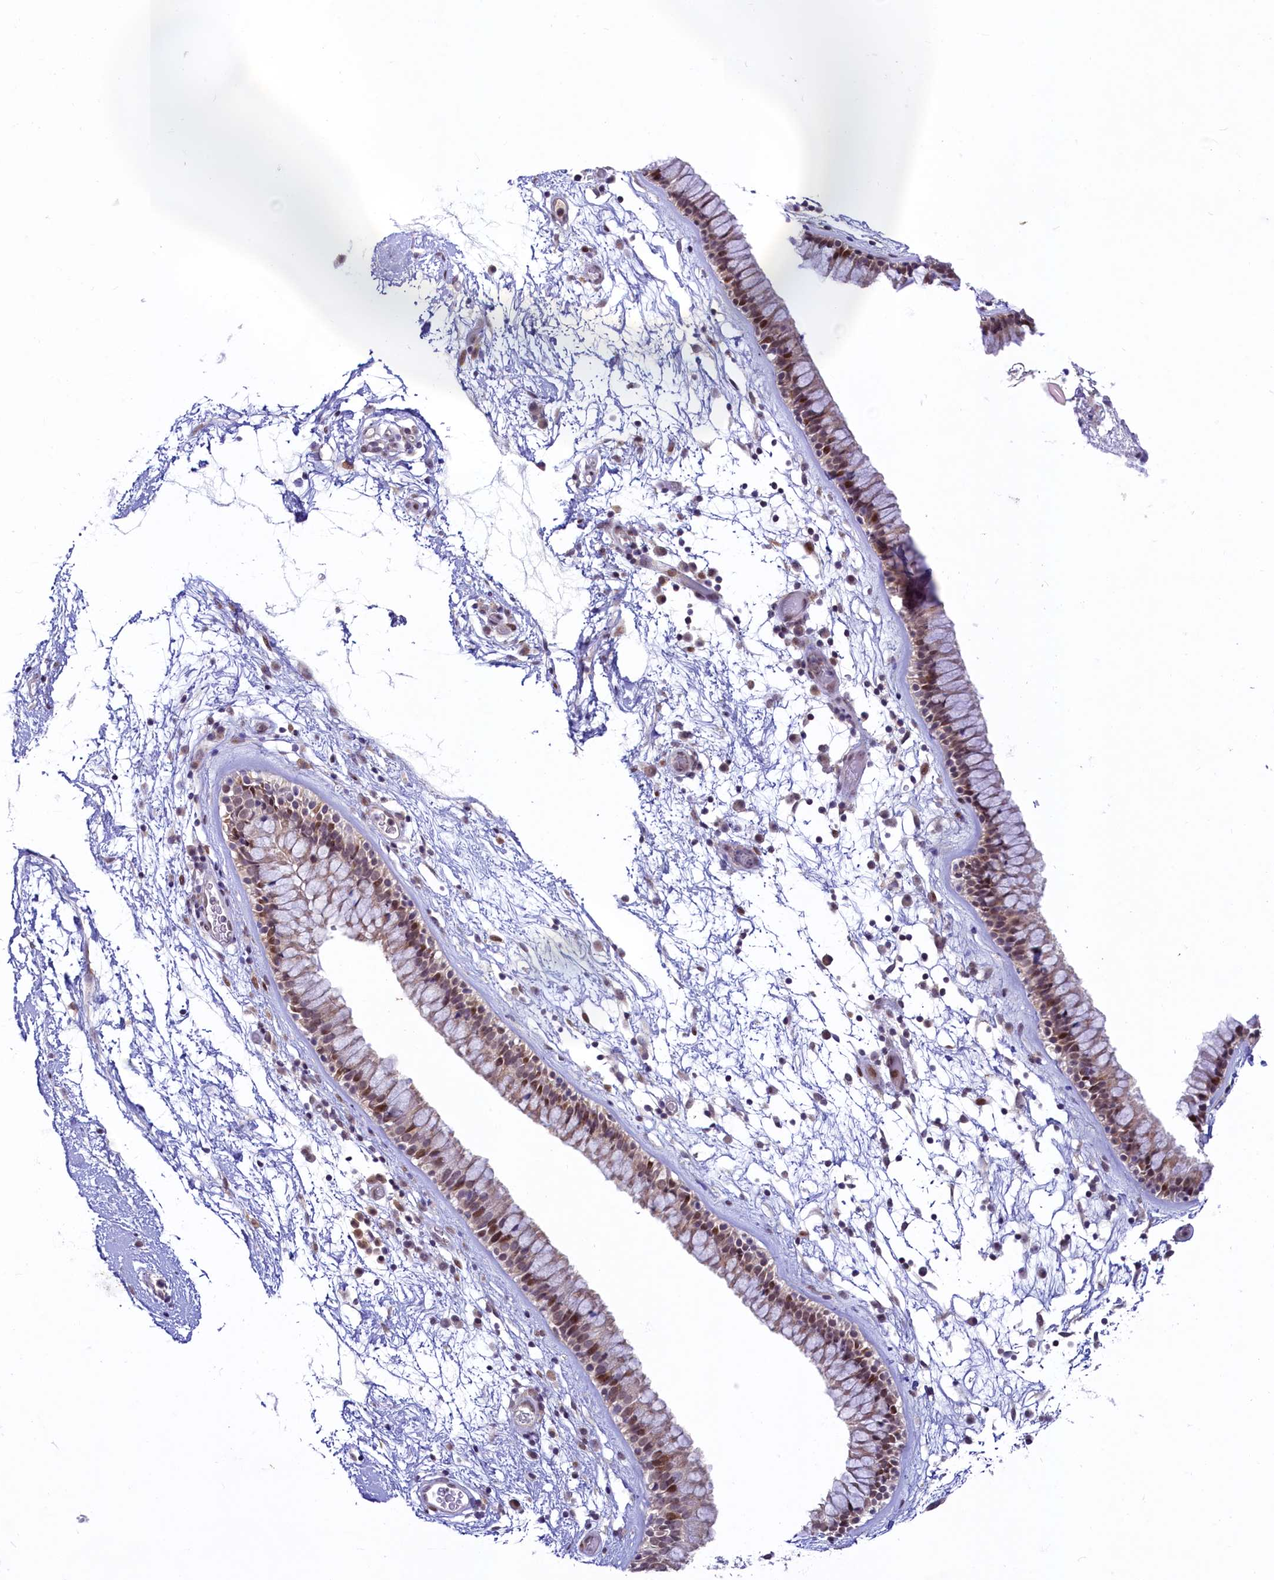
{"staining": {"intensity": "moderate", "quantity": ">75%", "location": "nuclear"}, "tissue": "nasopharynx", "cell_type": "Respiratory epithelial cells", "image_type": "normal", "snomed": [{"axis": "morphology", "description": "Normal tissue, NOS"}, {"axis": "morphology", "description": "Inflammation, NOS"}, {"axis": "topography", "description": "Nasopharynx"}], "caption": "Respiratory epithelial cells display medium levels of moderate nuclear expression in about >75% of cells in benign nasopharynx.", "gene": "ANKS3", "patient": {"sex": "male", "age": 48}}